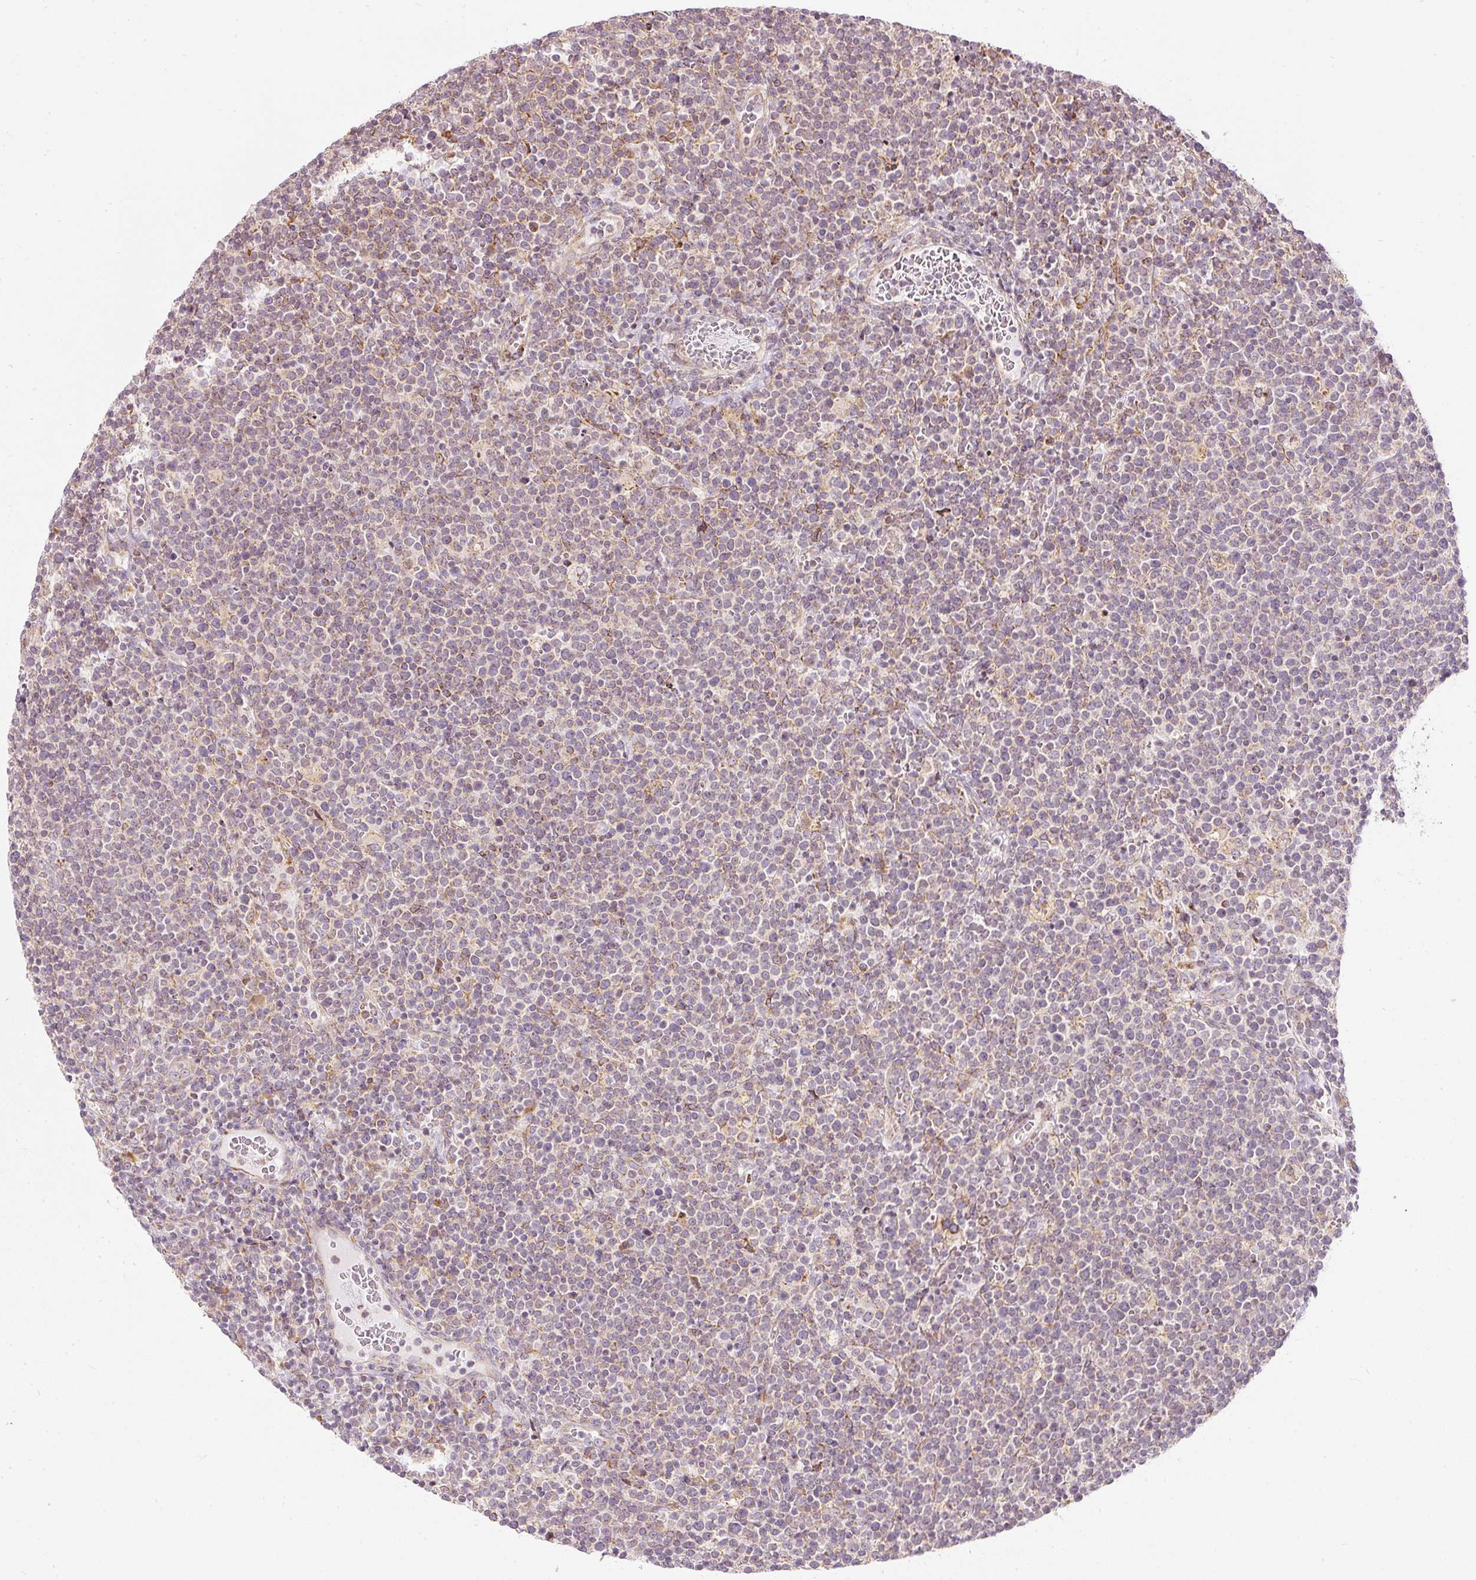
{"staining": {"intensity": "weak", "quantity": "25%-75%", "location": "cytoplasmic/membranous"}, "tissue": "lymphoma", "cell_type": "Tumor cells", "image_type": "cancer", "snomed": [{"axis": "morphology", "description": "Malignant lymphoma, non-Hodgkin's type, High grade"}, {"axis": "topography", "description": "Lymph node"}], "caption": "About 25%-75% of tumor cells in human lymphoma display weak cytoplasmic/membranous protein positivity as visualized by brown immunohistochemical staining.", "gene": "SNAPC5", "patient": {"sex": "male", "age": 61}}